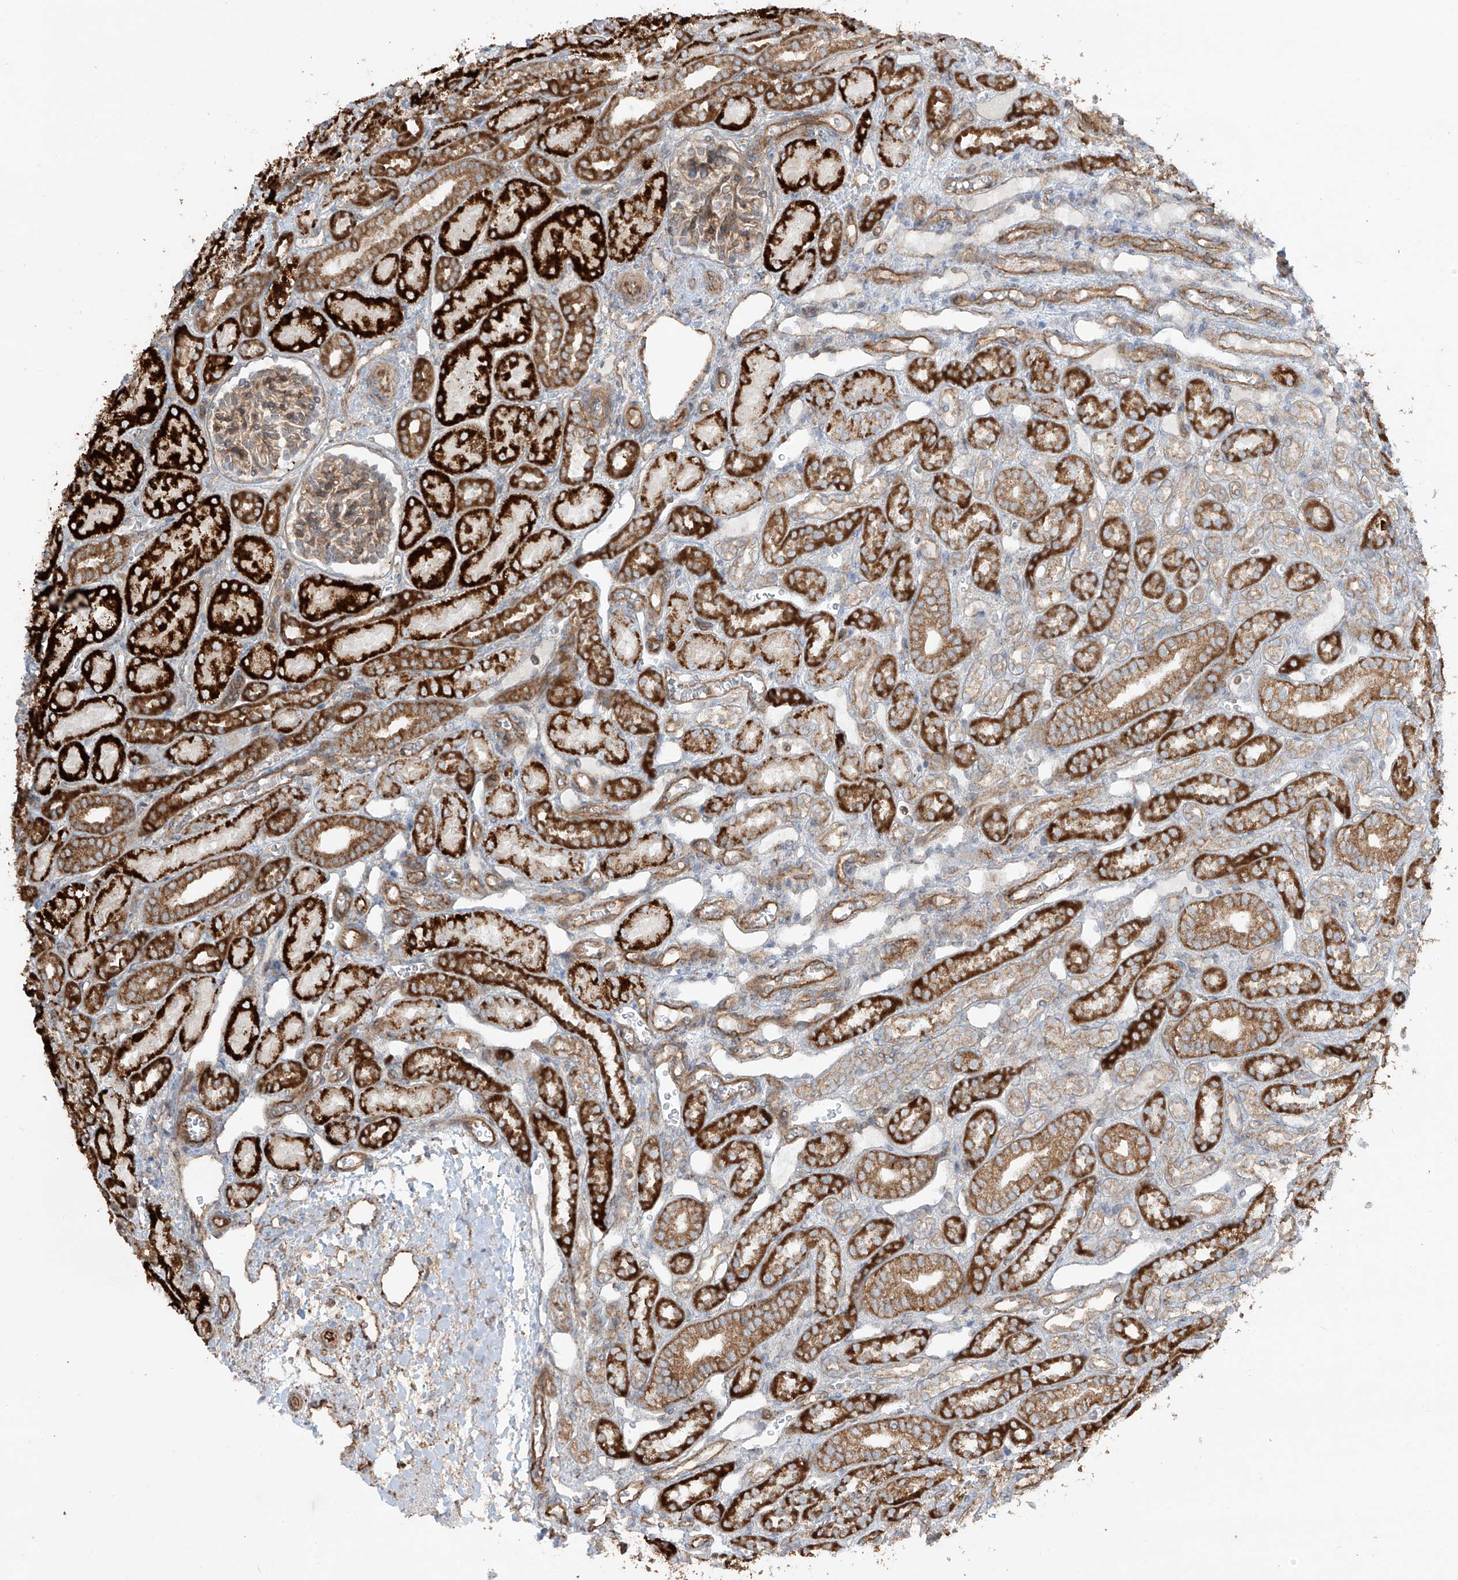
{"staining": {"intensity": "moderate", "quantity": ">75%", "location": "cytoplasmic/membranous"}, "tissue": "kidney", "cell_type": "Cells in glomeruli", "image_type": "normal", "snomed": [{"axis": "morphology", "description": "Normal tissue, NOS"}, {"axis": "morphology", "description": "Neoplasm, malignant, NOS"}, {"axis": "topography", "description": "Kidney"}], "caption": "Unremarkable kidney reveals moderate cytoplasmic/membranous expression in about >75% of cells in glomeruli.", "gene": "EIF5B", "patient": {"sex": "female", "age": 1}}